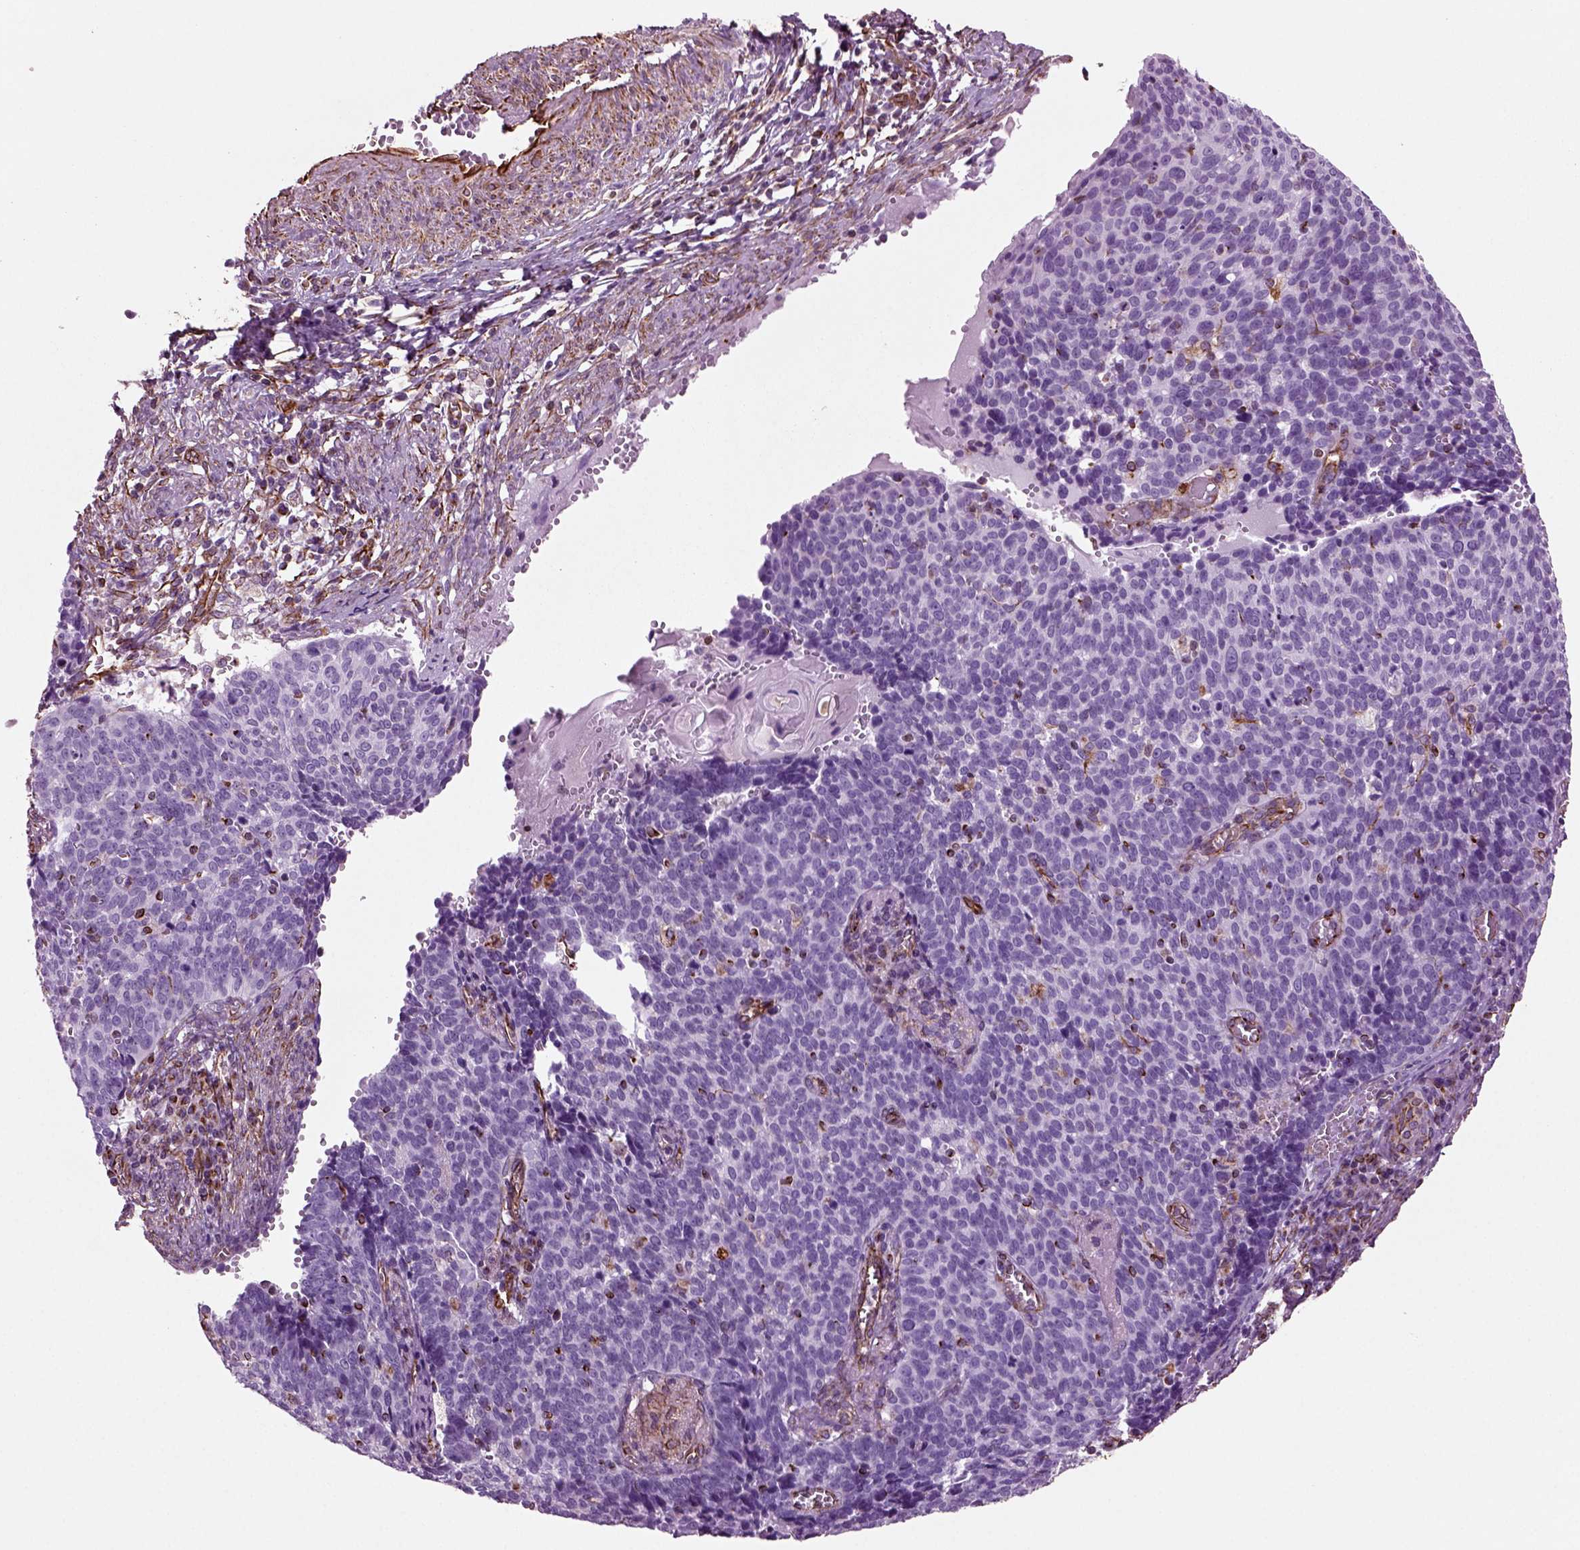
{"staining": {"intensity": "negative", "quantity": "none", "location": "none"}, "tissue": "cervical cancer", "cell_type": "Tumor cells", "image_type": "cancer", "snomed": [{"axis": "morphology", "description": "Normal tissue, NOS"}, {"axis": "morphology", "description": "Squamous cell carcinoma, NOS"}, {"axis": "topography", "description": "Cervix"}], "caption": "High magnification brightfield microscopy of cervical cancer (squamous cell carcinoma) stained with DAB (brown) and counterstained with hematoxylin (blue): tumor cells show no significant staining. The staining was performed using DAB (3,3'-diaminobenzidine) to visualize the protein expression in brown, while the nuclei were stained in blue with hematoxylin (Magnification: 20x).", "gene": "ACER3", "patient": {"sex": "female", "age": 39}}